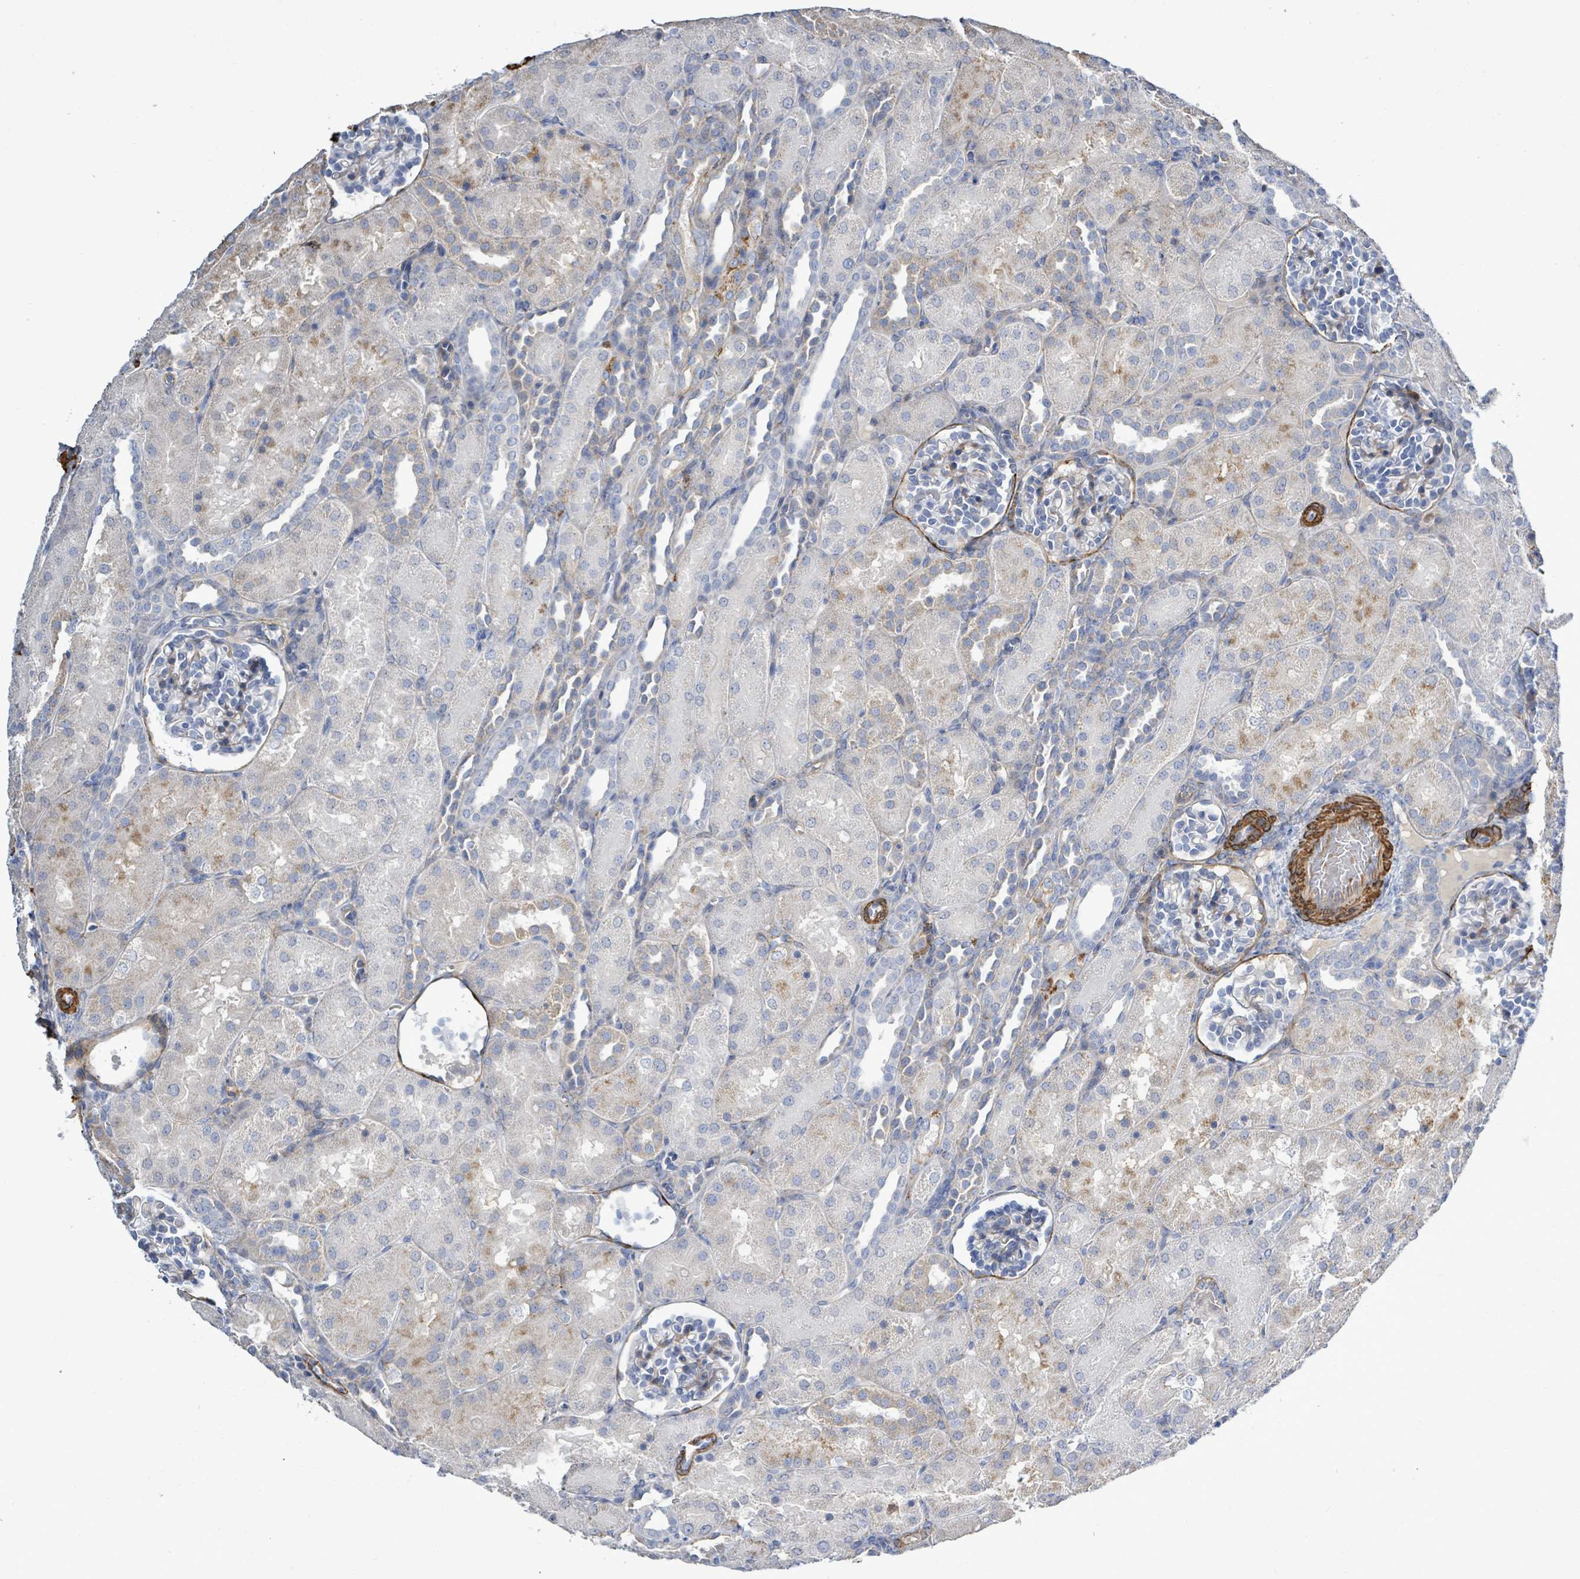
{"staining": {"intensity": "moderate", "quantity": "<25%", "location": "cytoplasmic/membranous"}, "tissue": "kidney", "cell_type": "Cells in glomeruli", "image_type": "normal", "snomed": [{"axis": "morphology", "description": "Normal tissue, NOS"}, {"axis": "topography", "description": "Kidney"}], "caption": "DAB immunohistochemical staining of unremarkable human kidney shows moderate cytoplasmic/membranous protein positivity in approximately <25% of cells in glomeruli. The staining was performed using DAB, with brown indicating positive protein expression. Nuclei are stained blue with hematoxylin.", "gene": "DMRTC1B", "patient": {"sex": "male", "age": 1}}